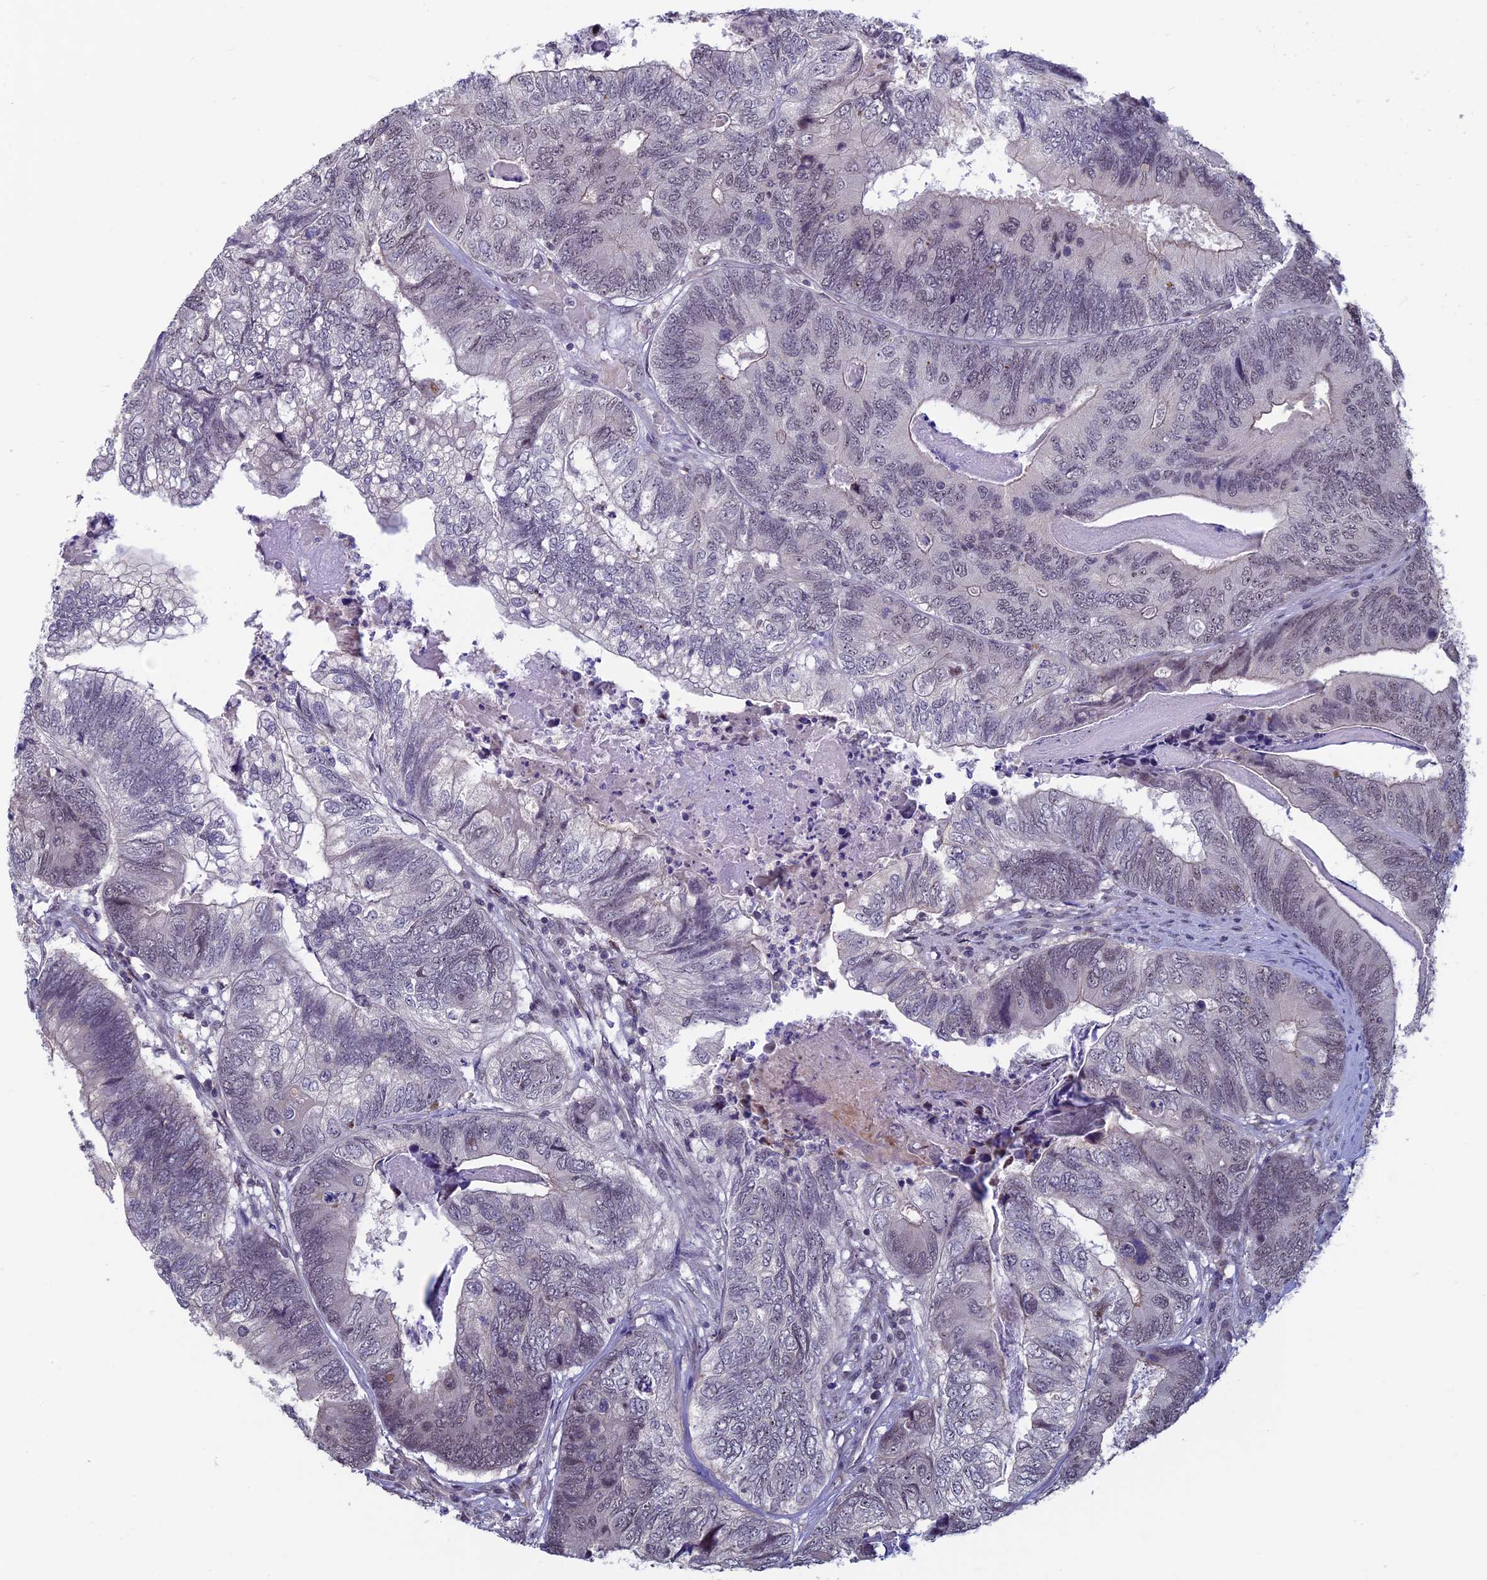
{"staining": {"intensity": "weak", "quantity": "25%-75%", "location": "nuclear"}, "tissue": "colorectal cancer", "cell_type": "Tumor cells", "image_type": "cancer", "snomed": [{"axis": "morphology", "description": "Adenocarcinoma, NOS"}, {"axis": "topography", "description": "Colon"}], "caption": "Weak nuclear protein expression is present in about 25%-75% of tumor cells in colorectal cancer (adenocarcinoma).", "gene": "SPIRE1", "patient": {"sex": "female", "age": 67}}